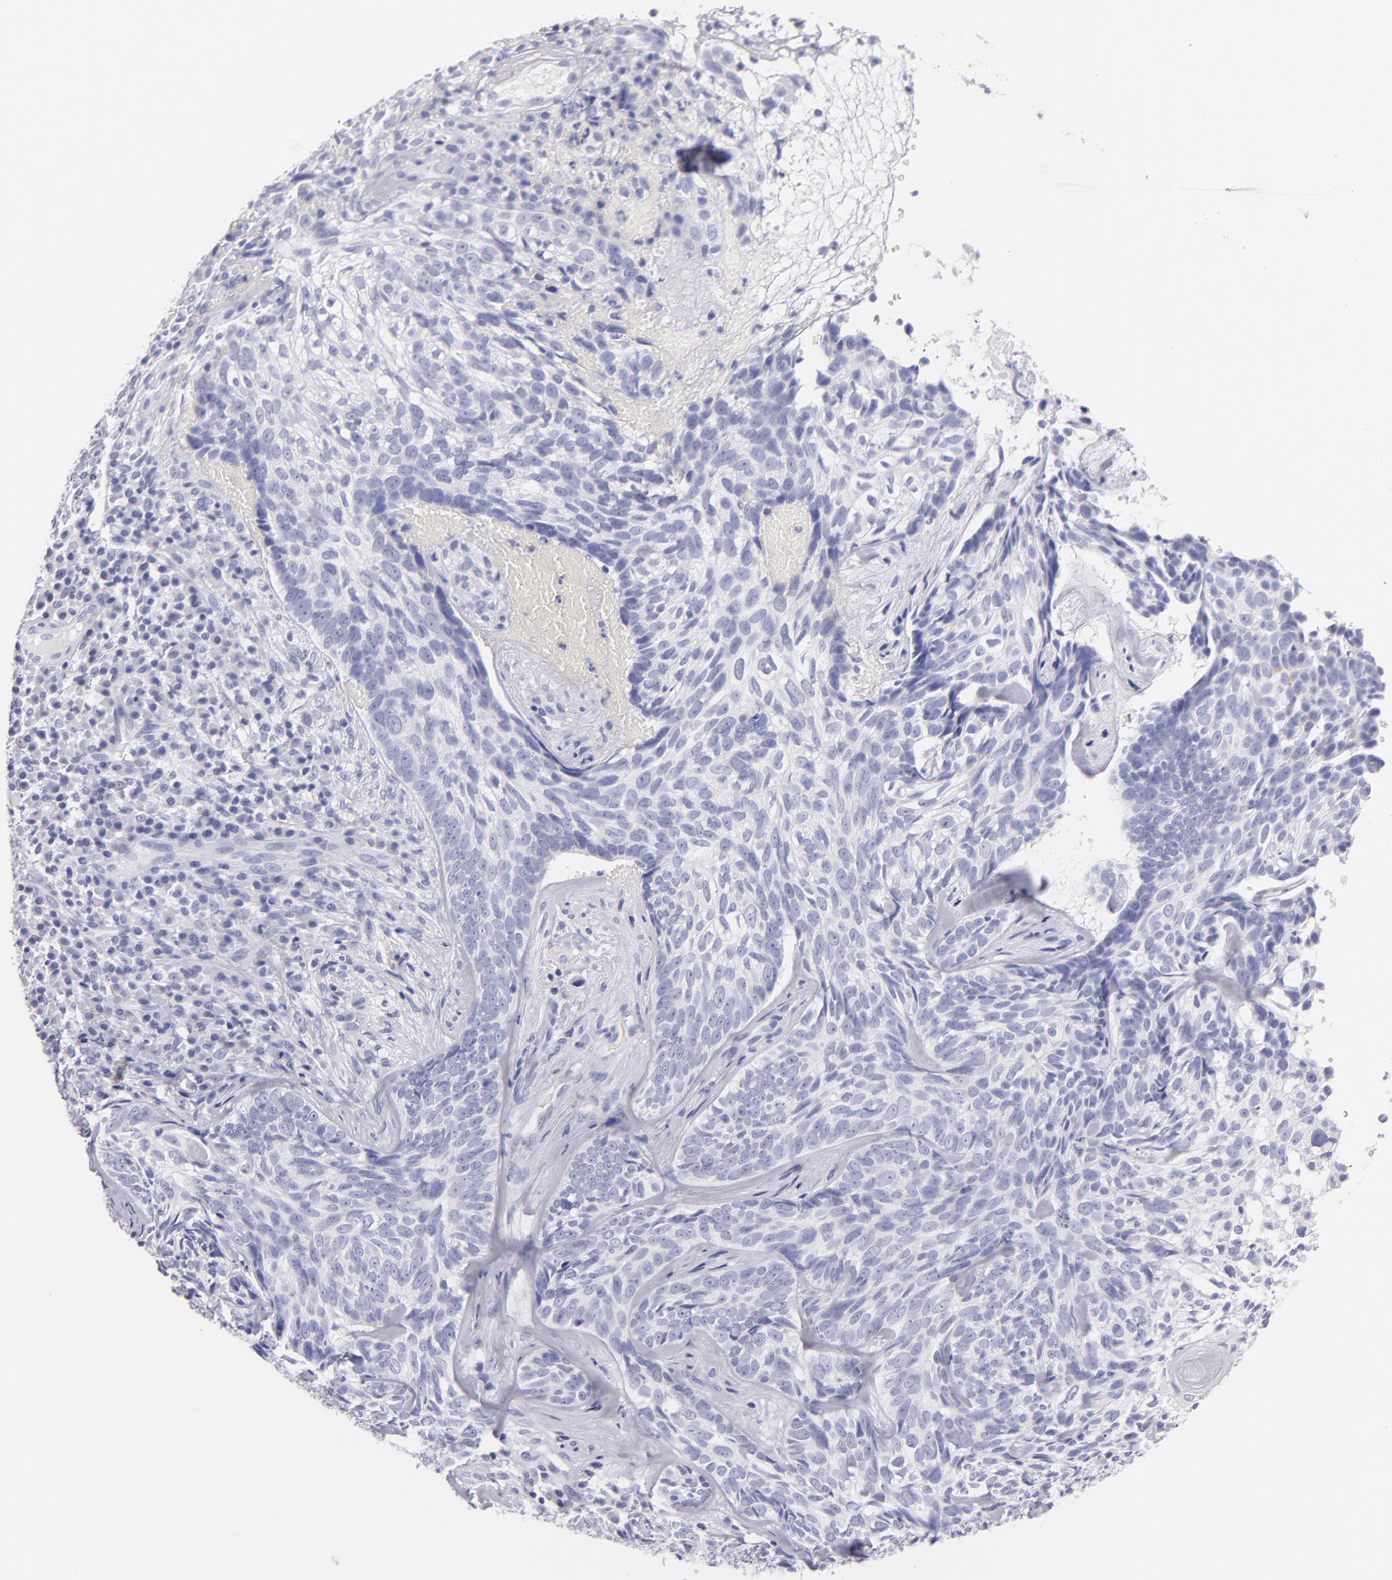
{"staining": {"intensity": "negative", "quantity": "none", "location": "none"}, "tissue": "skin cancer", "cell_type": "Tumor cells", "image_type": "cancer", "snomed": [{"axis": "morphology", "description": "Basal cell carcinoma"}, {"axis": "topography", "description": "Skin"}], "caption": "Protein analysis of skin cancer (basal cell carcinoma) displays no significant staining in tumor cells. (DAB (3,3'-diaminobenzidine) immunohistochemistry (IHC) with hematoxylin counter stain).", "gene": "MUC5AC", "patient": {"sex": "male", "age": 72}}